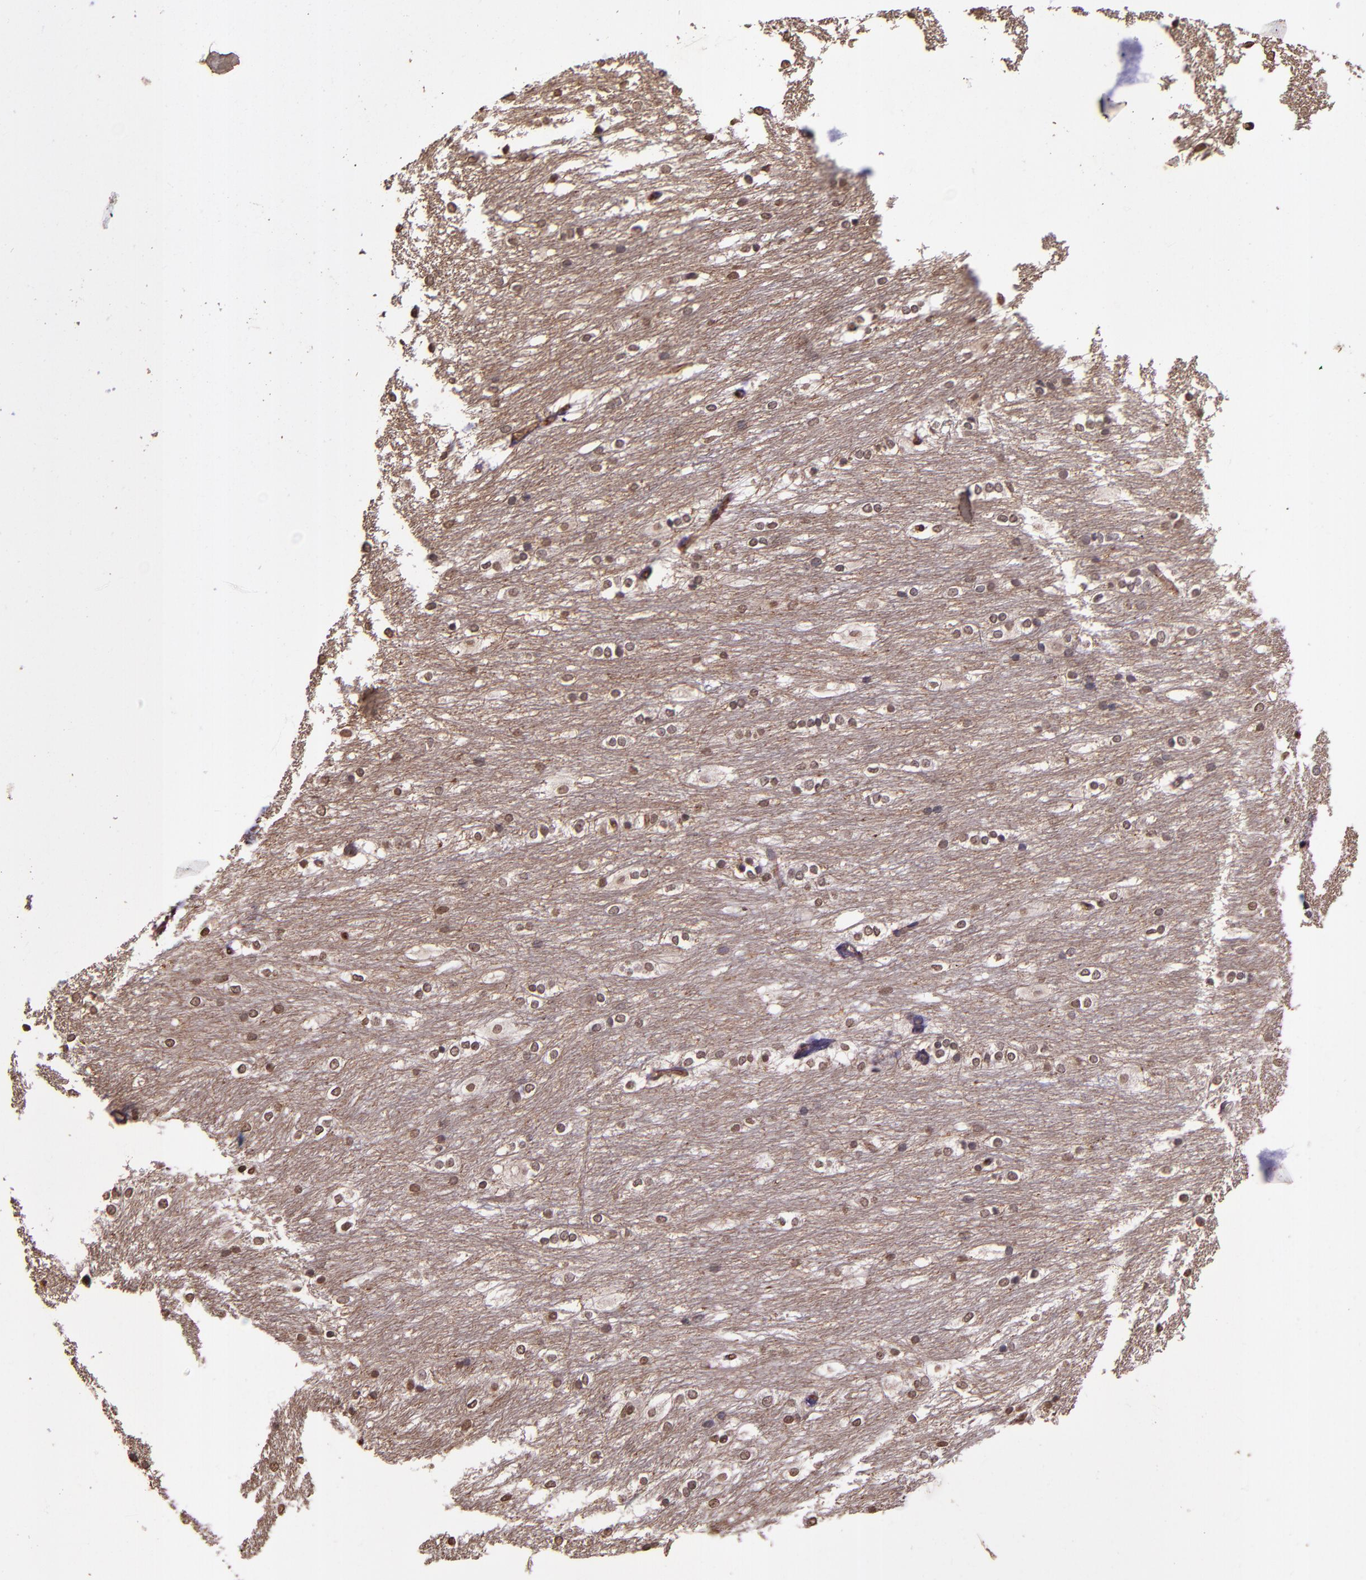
{"staining": {"intensity": "negative", "quantity": "none", "location": "none"}, "tissue": "caudate", "cell_type": "Glial cells", "image_type": "normal", "snomed": [{"axis": "morphology", "description": "Normal tissue, NOS"}, {"axis": "topography", "description": "Lateral ventricle wall"}], "caption": "The immunohistochemistry (IHC) micrograph has no significant positivity in glial cells of caudate.", "gene": "SLC2A3", "patient": {"sex": "female", "age": 19}}